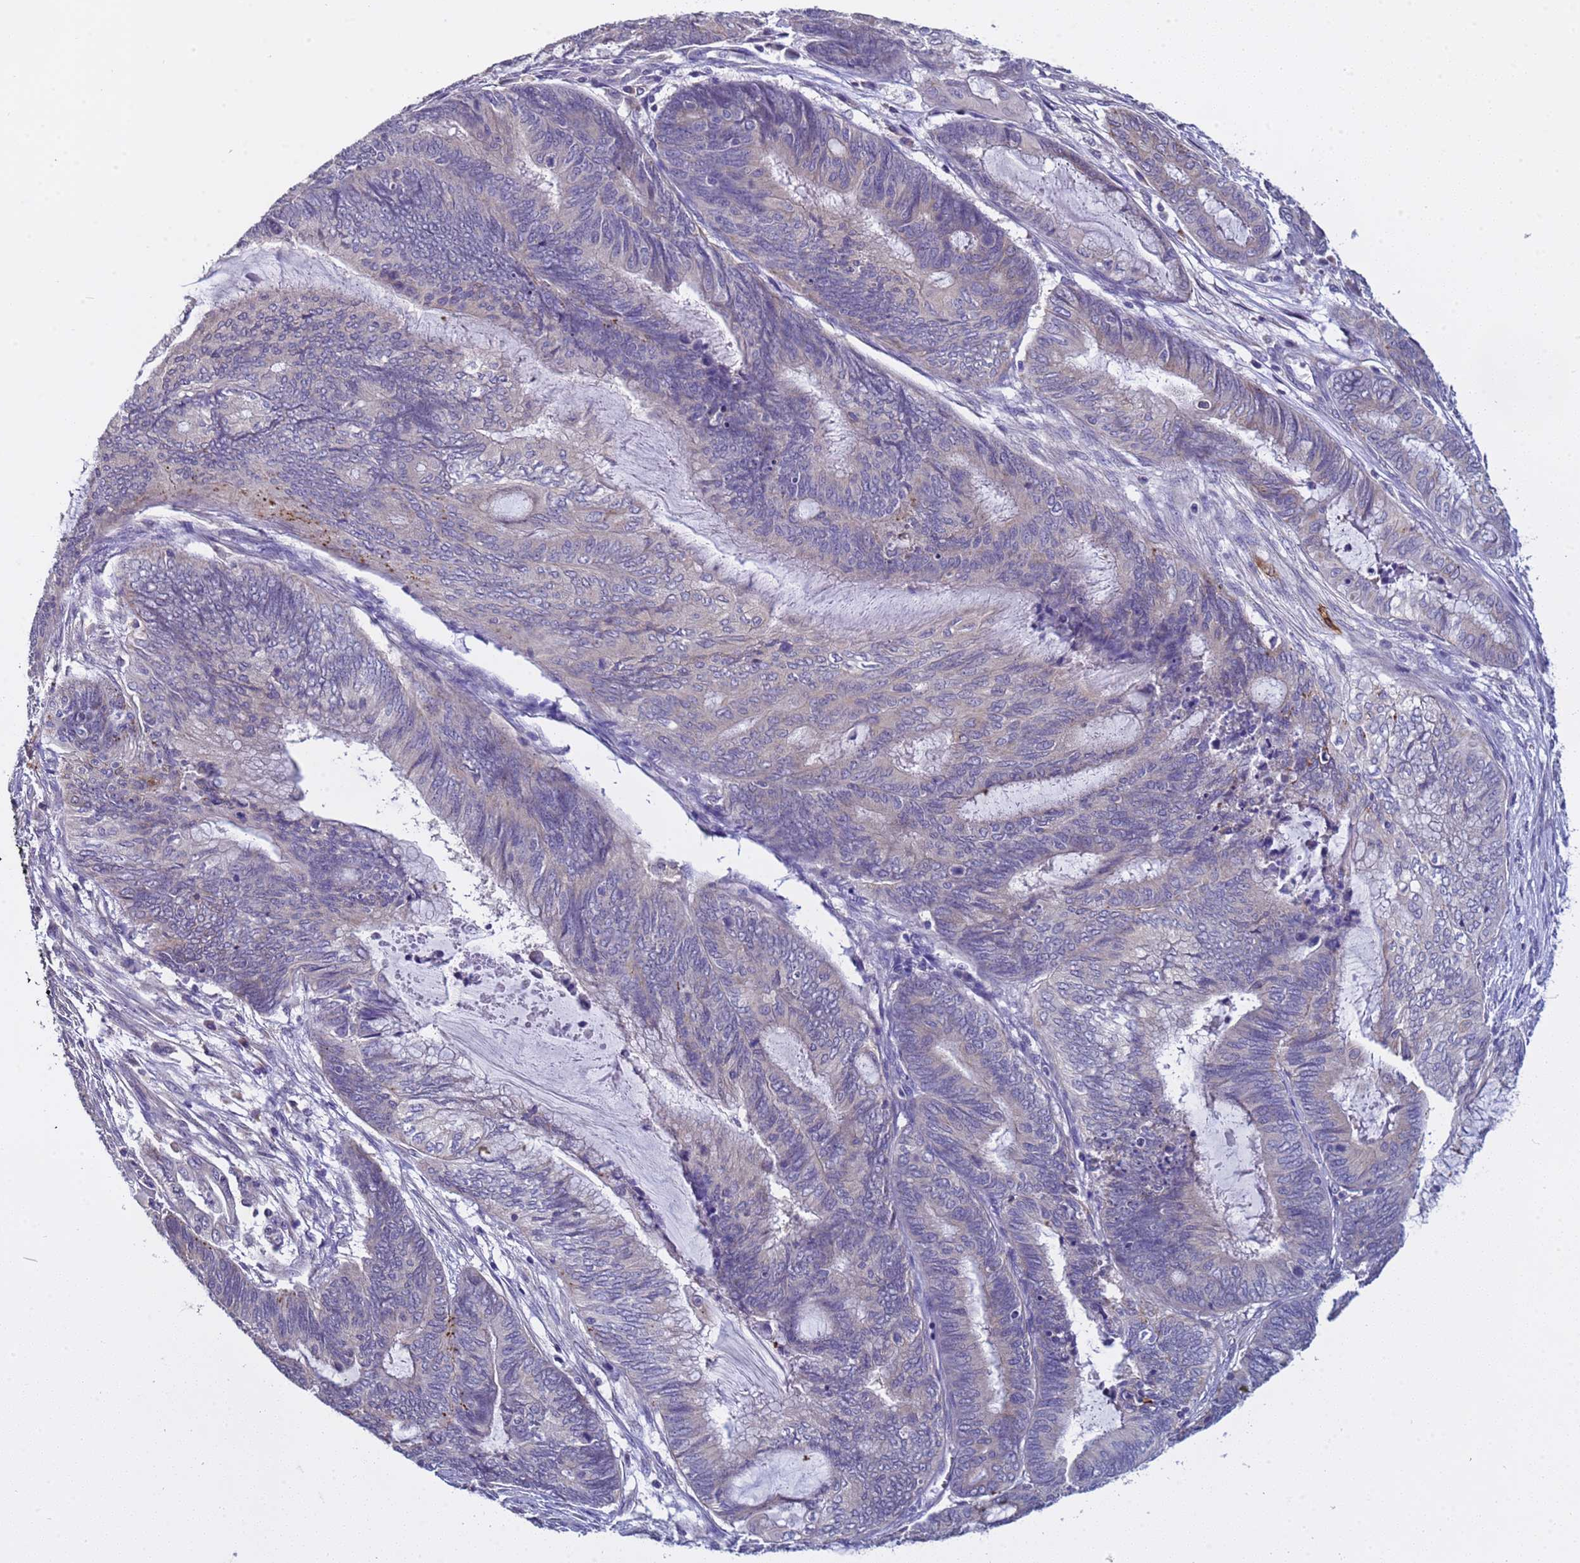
{"staining": {"intensity": "negative", "quantity": "none", "location": "none"}, "tissue": "endometrial cancer", "cell_type": "Tumor cells", "image_type": "cancer", "snomed": [{"axis": "morphology", "description": "Adenocarcinoma, NOS"}, {"axis": "topography", "description": "Uterus"}, {"axis": "topography", "description": "Endometrium"}], "caption": "Tumor cells are negative for brown protein staining in endometrial cancer (adenocarcinoma). Nuclei are stained in blue.", "gene": "ELMOD2", "patient": {"sex": "female", "age": 70}}